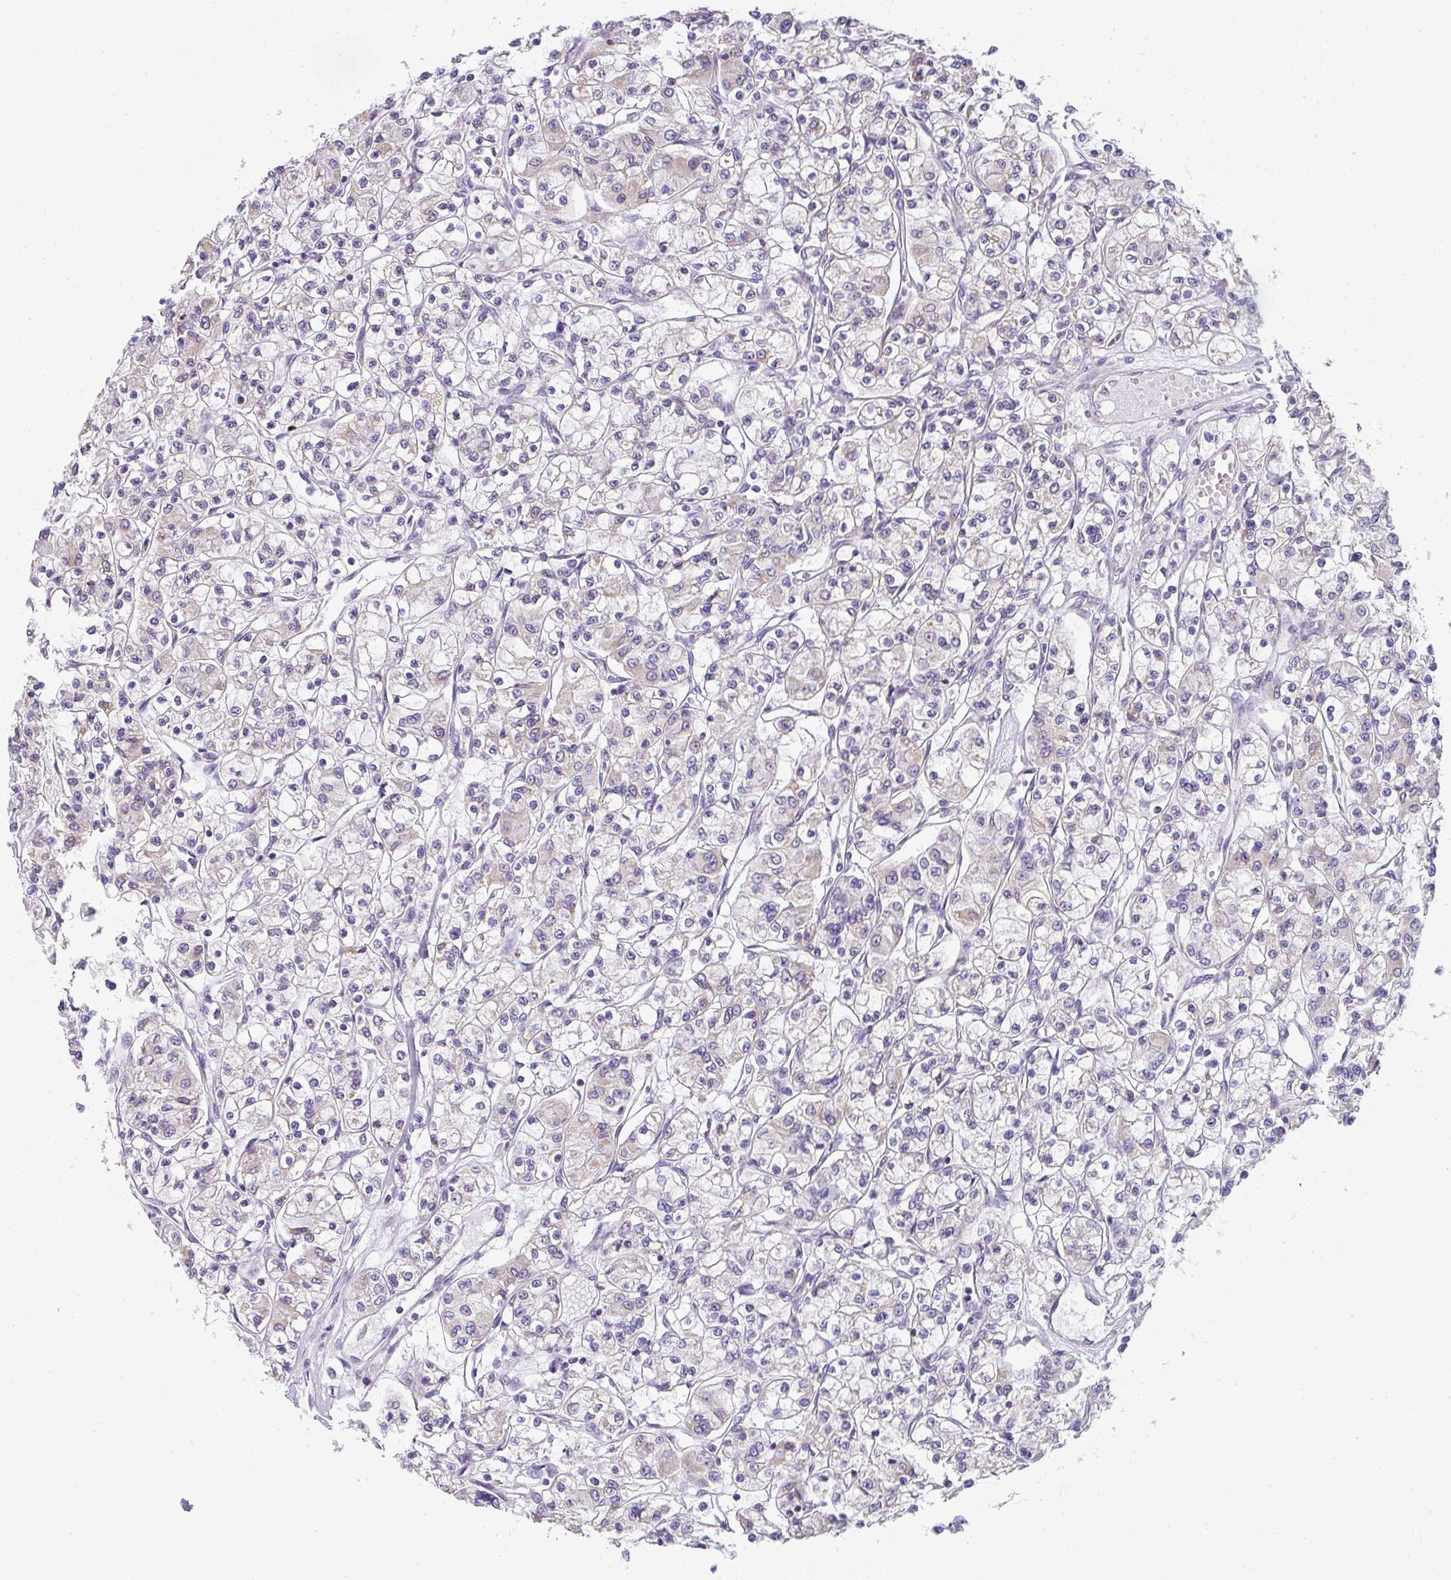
{"staining": {"intensity": "weak", "quantity": "<25%", "location": "cytoplasmic/membranous"}, "tissue": "renal cancer", "cell_type": "Tumor cells", "image_type": "cancer", "snomed": [{"axis": "morphology", "description": "Adenocarcinoma, NOS"}, {"axis": "topography", "description": "Kidney"}], "caption": "Tumor cells are negative for brown protein staining in renal adenocarcinoma.", "gene": "CACNA1S", "patient": {"sex": "female", "age": 59}}